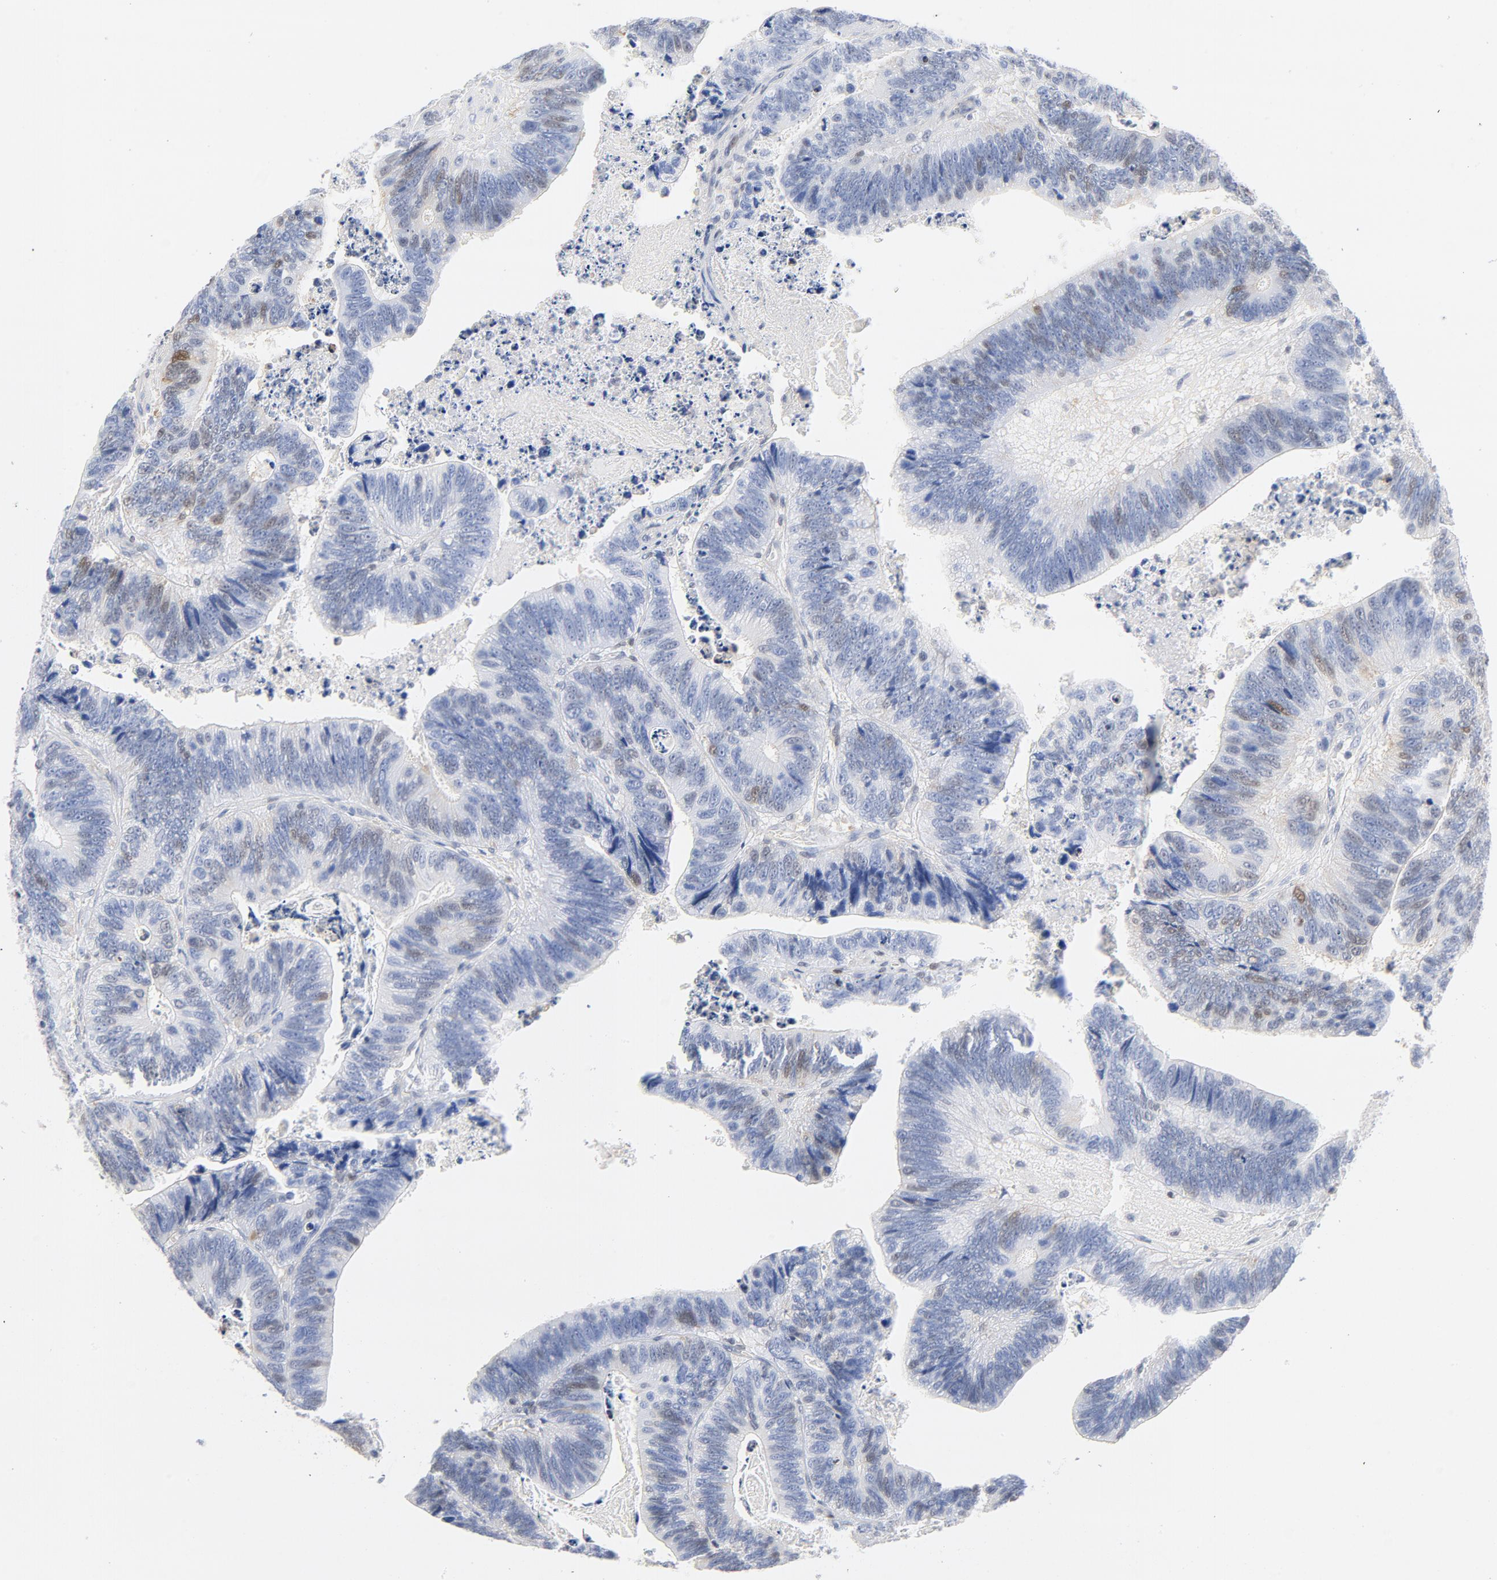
{"staining": {"intensity": "weak", "quantity": "<25%", "location": "nuclear"}, "tissue": "colorectal cancer", "cell_type": "Tumor cells", "image_type": "cancer", "snomed": [{"axis": "morphology", "description": "Adenocarcinoma, NOS"}, {"axis": "topography", "description": "Colon"}], "caption": "This is a photomicrograph of immunohistochemistry staining of adenocarcinoma (colorectal), which shows no staining in tumor cells. (DAB immunohistochemistry (IHC) visualized using brightfield microscopy, high magnification).", "gene": "CDKN1B", "patient": {"sex": "male", "age": 72}}